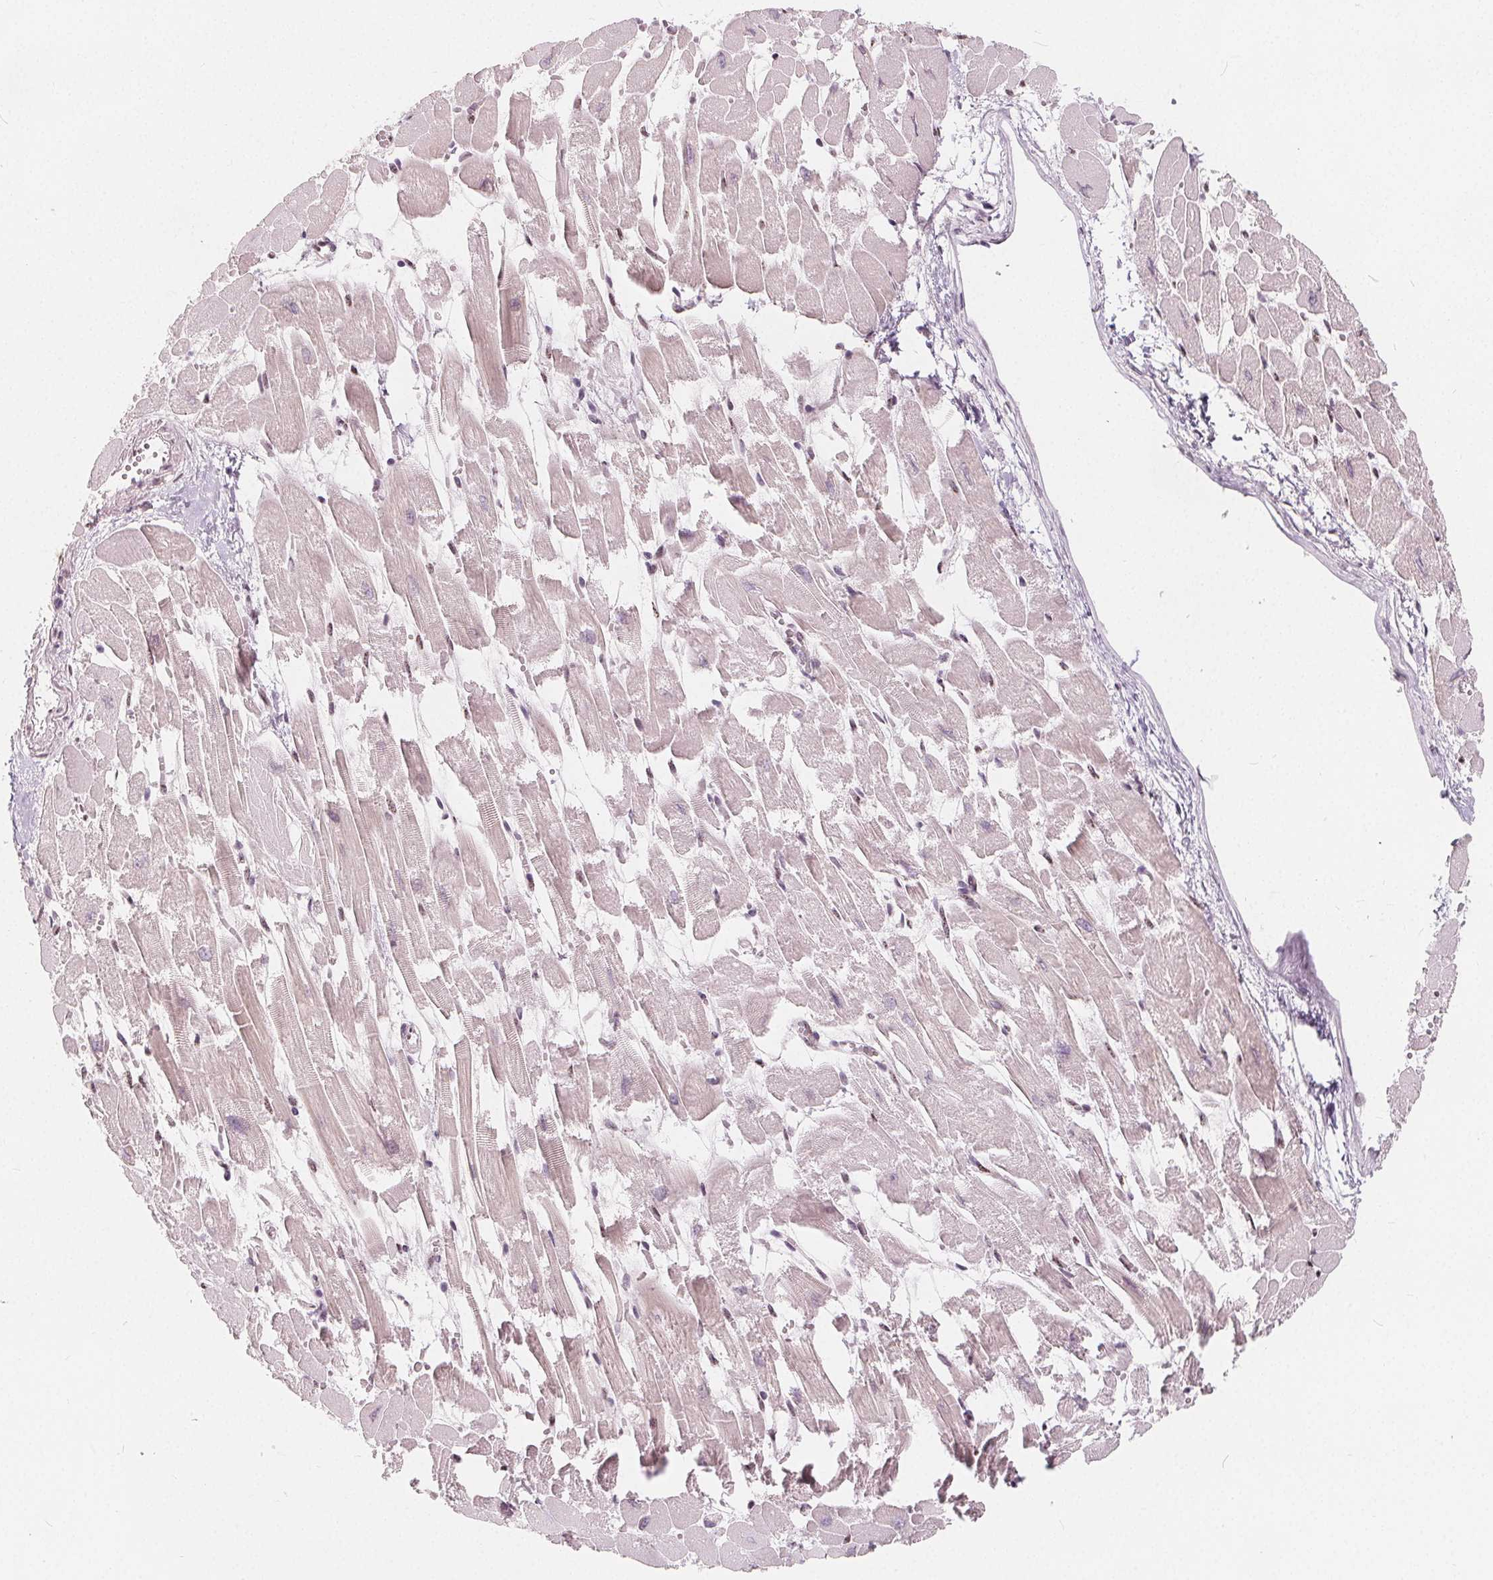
{"staining": {"intensity": "negative", "quantity": "none", "location": "none"}, "tissue": "heart muscle", "cell_type": "Cardiomyocytes", "image_type": "normal", "snomed": [{"axis": "morphology", "description": "Normal tissue, NOS"}, {"axis": "topography", "description": "Heart"}], "caption": "Histopathology image shows no protein expression in cardiomyocytes of normal heart muscle.", "gene": "DRC3", "patient": {"sex": "female", "age": 52}}